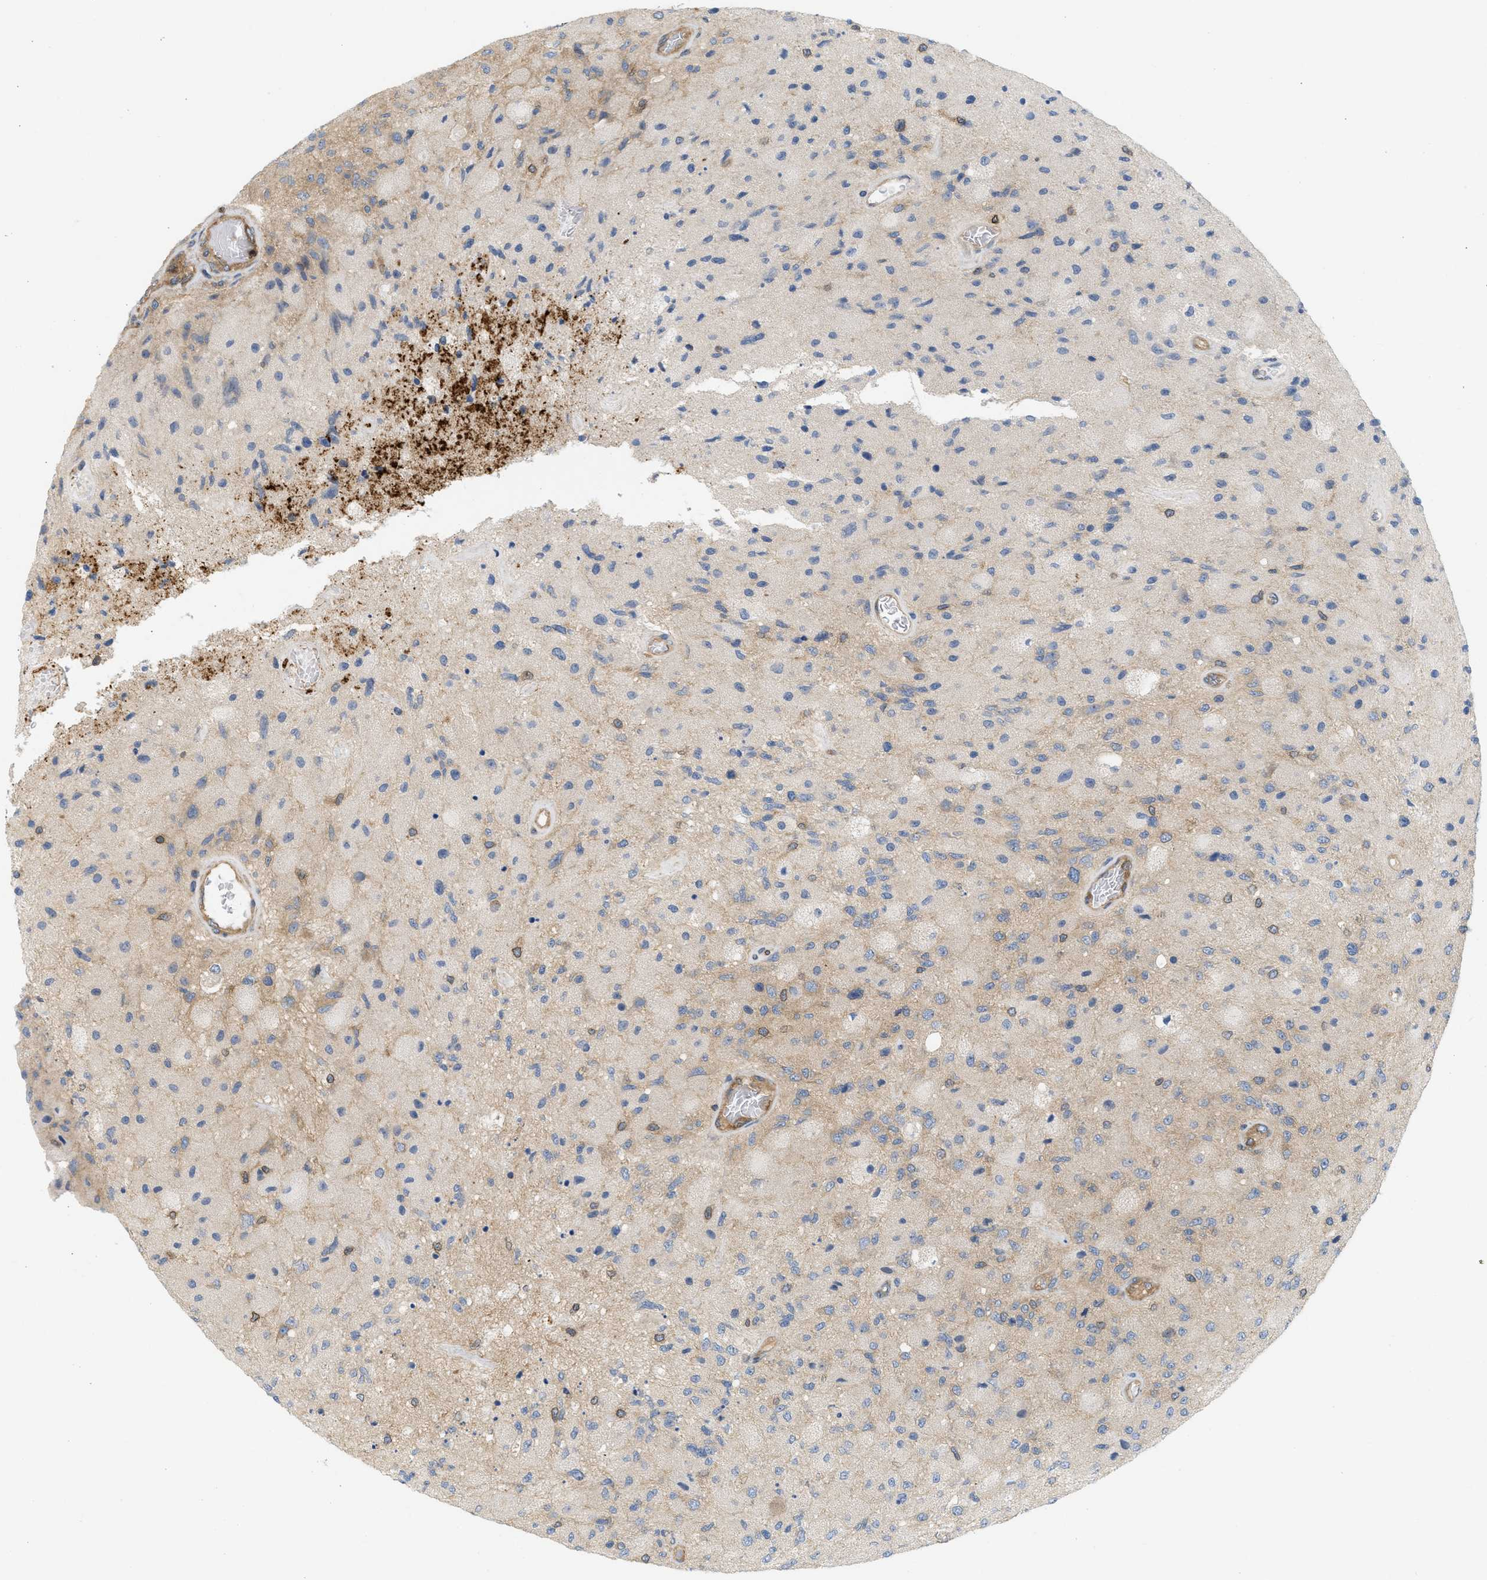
{"staining": {"intensity": "weak", "quantity": "<25%", "location": "cytoplasmic/membranous"}, "tissue": "glioma", "cell_type": "Tumor cells", "image_type": "cancer", "snomed": [{"axis": "morphology", "description": "Normal tissue, NOS"}, {"axis": "morphology", "description": "Glioma, malignant, High grade"}, {"axis": "topography", "description": "Cerebral cortex"}], "caption": "Tumor cells are negative for brown protein staining in malignant glioma (high-grade).", "gene": "STRN", "patient": {"sex": "male", "age": 77}}